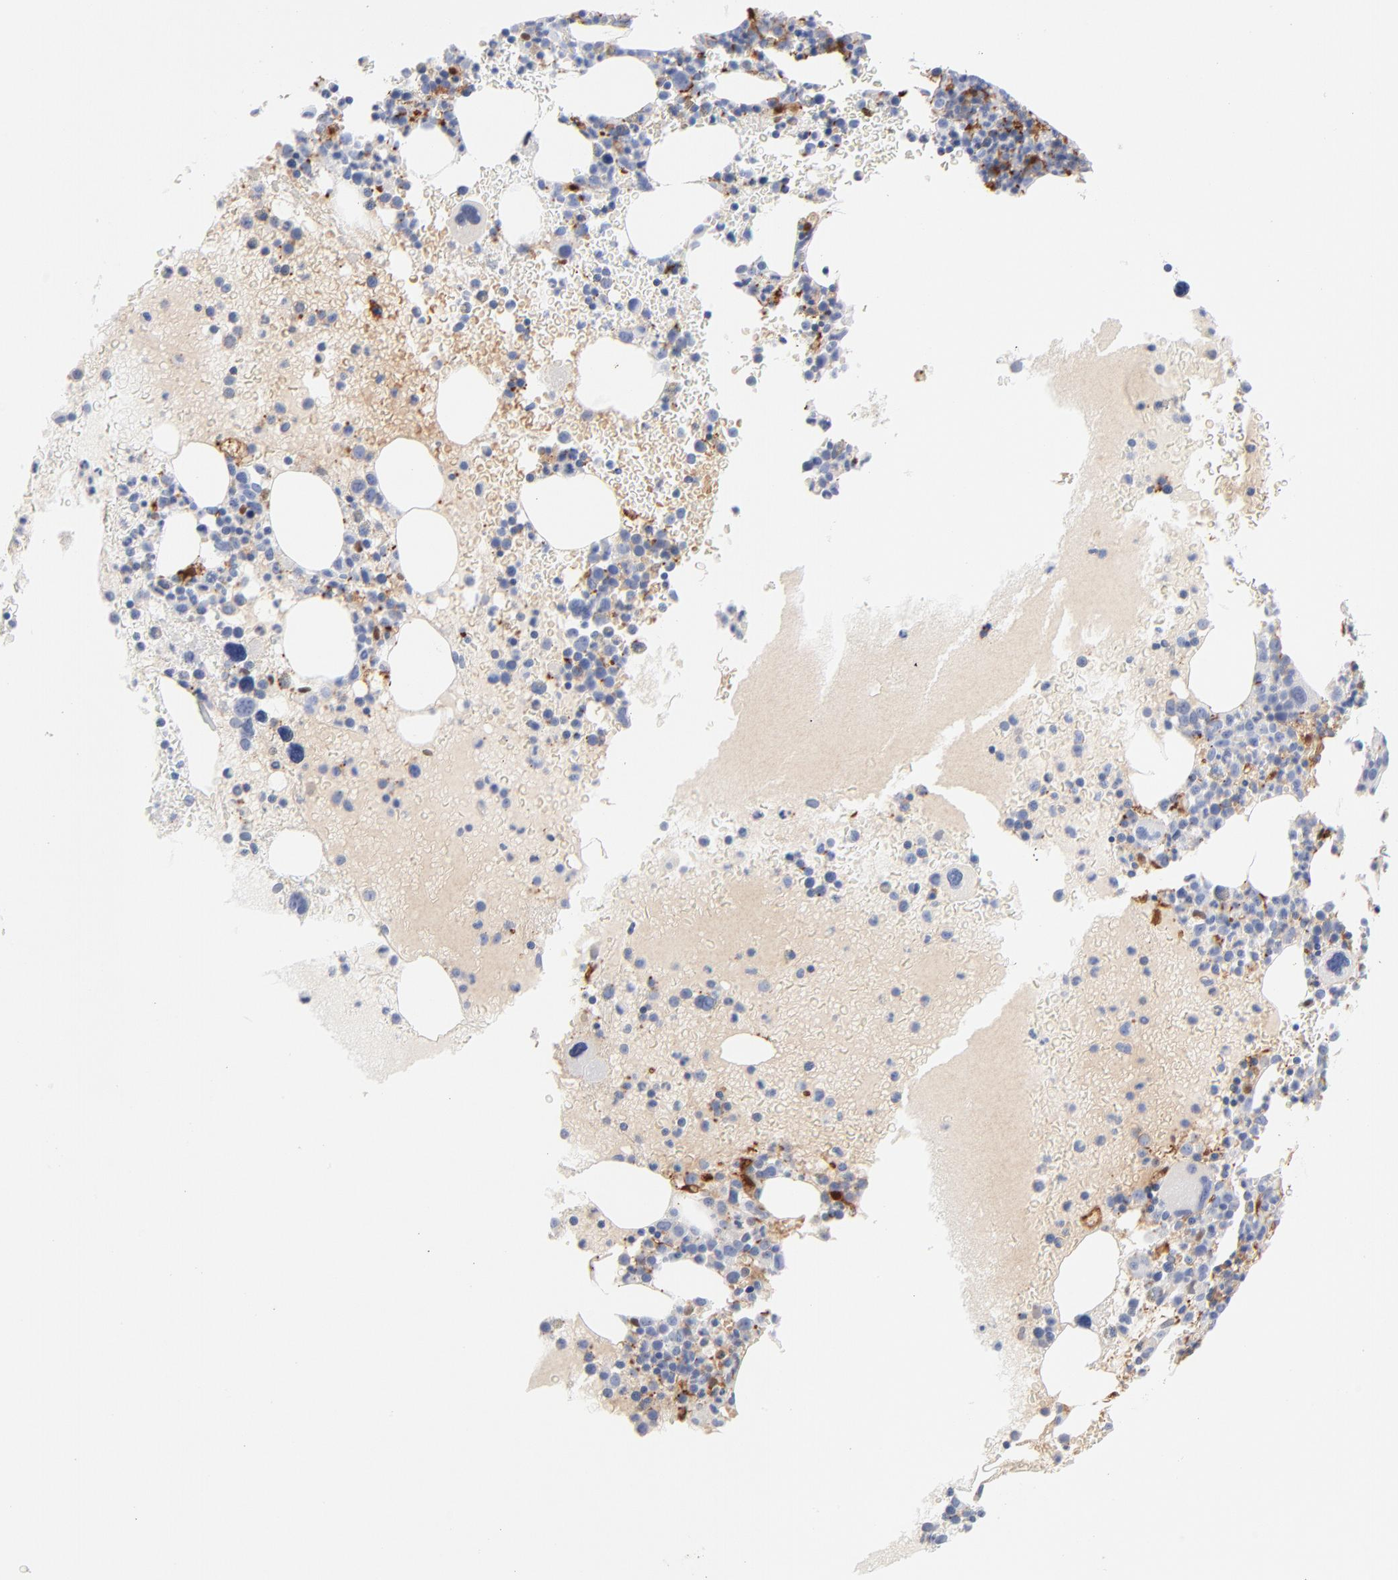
{"staining": {"intensity": "moderate", "quantity": "<25%", "location": "cytoplasmic/membranous"}, "tissue": "bone marrow", "cell_type": "Hematopoietic cells", "image_type": "normal", "snomed": [{"axis": "morphology", "description": "Normal tissue, NOS"}, {"axis": "topography", "description": "Bone marrow"}], "caption": "The micrograph shows a brown stain indicating the presence of a protein in the cytoplasmic/membranous of hematopoietic cells in bone marrow. (DAB IHC, brown staining for protein, blue staining for nuclei).", "gene": "IFIT2", "patient": {"sex": "male", "age": 68}}